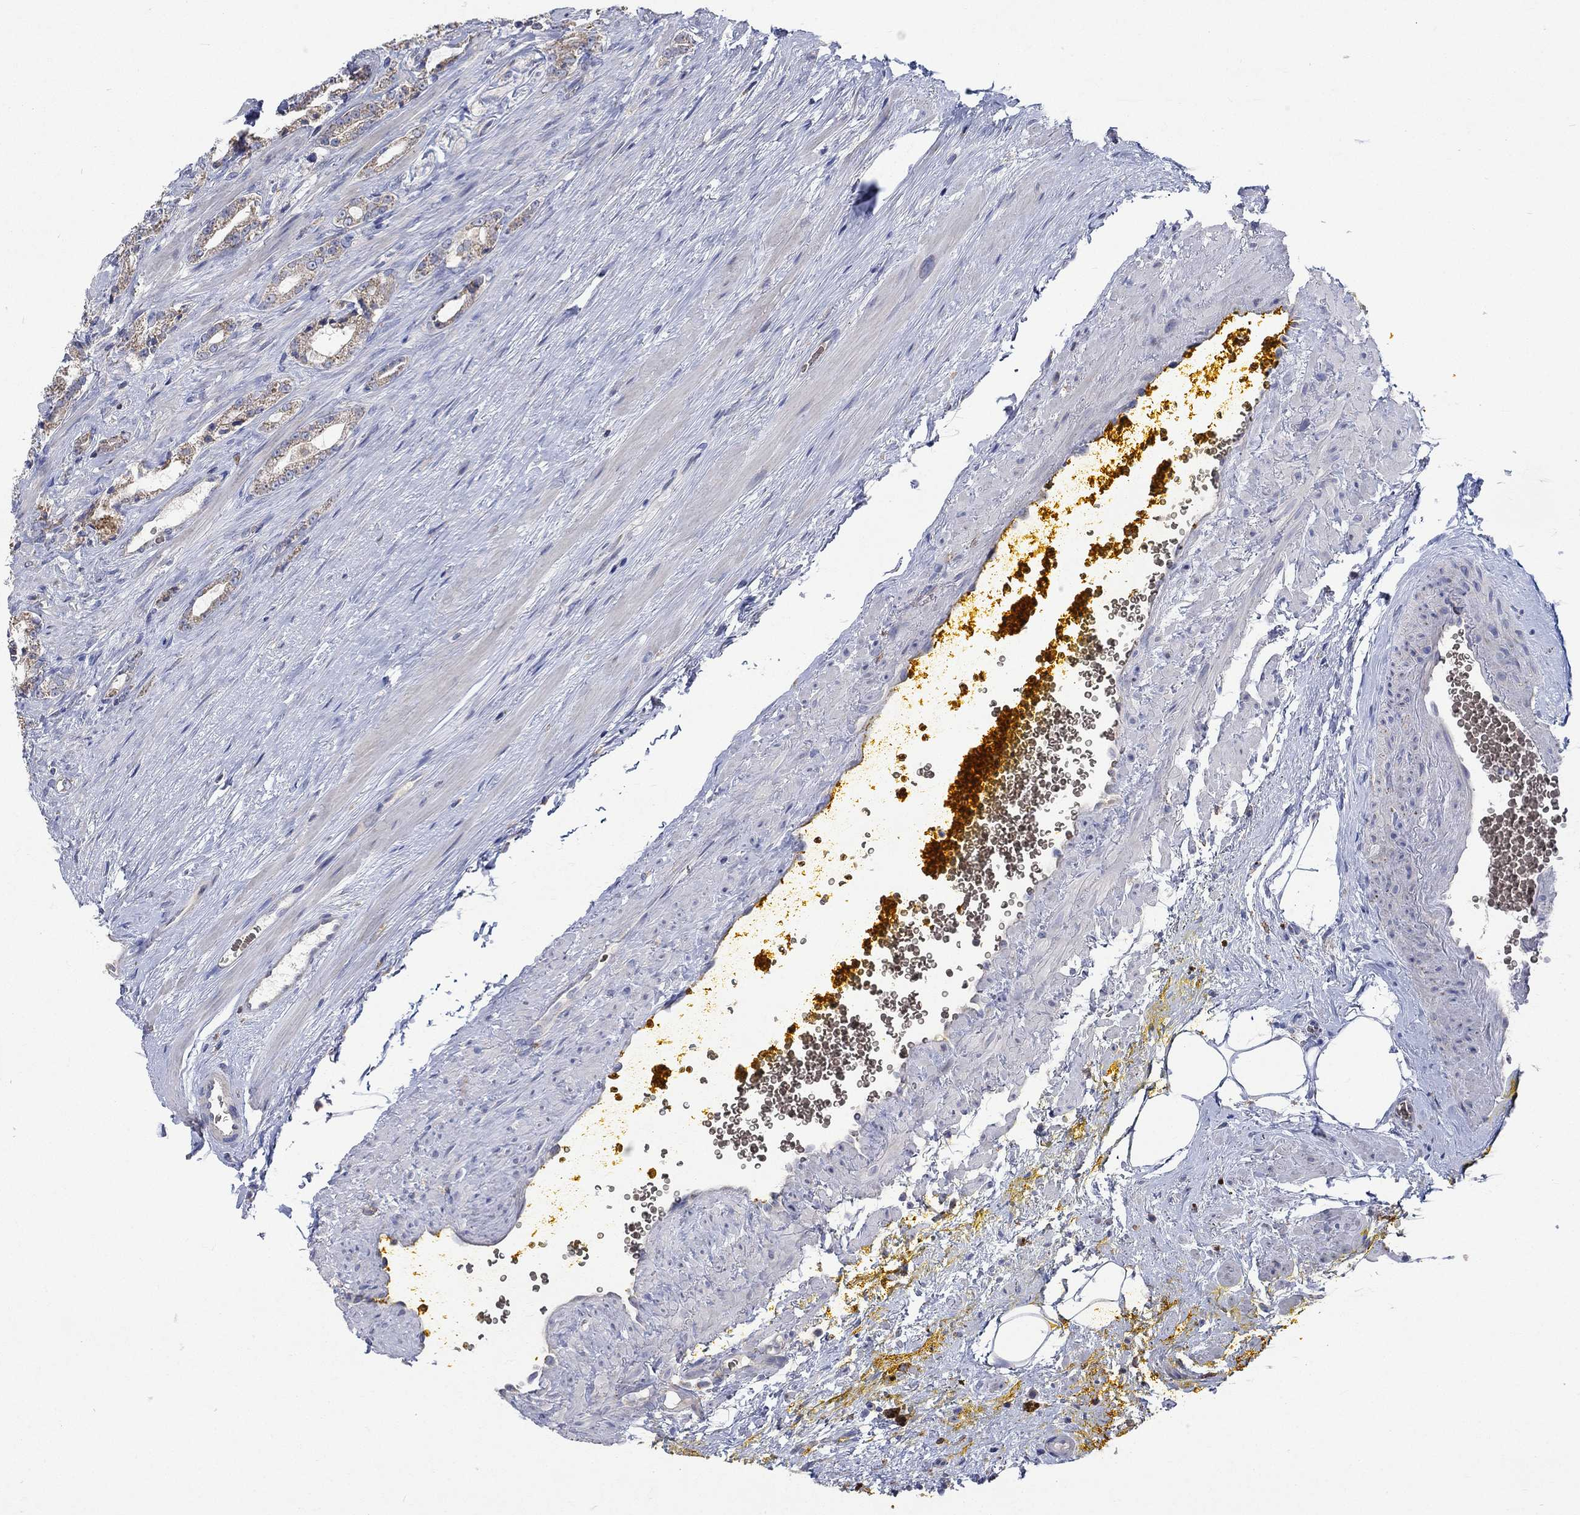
{"staining": {"intensity": "moderate", "quantity": ">75%", "location": "cytoplasmic/membranous"}, "tissue": "prostate cancer", "cell_type": "Tumor cells", "image_type": "cancer", "snomed": [{"axis": "morphology", "description": "Adenocarcinoma, NOS"}, {"axis": "topography", "description": "Prostate"}], "caption": "Prostate cancer stained with immunohistochemistry shows moderate cytoplasmic/membranous positivity in about >75% of tumor cells.", "gene": "UGT8", "patient": {"sex": "male", "age": 67}}